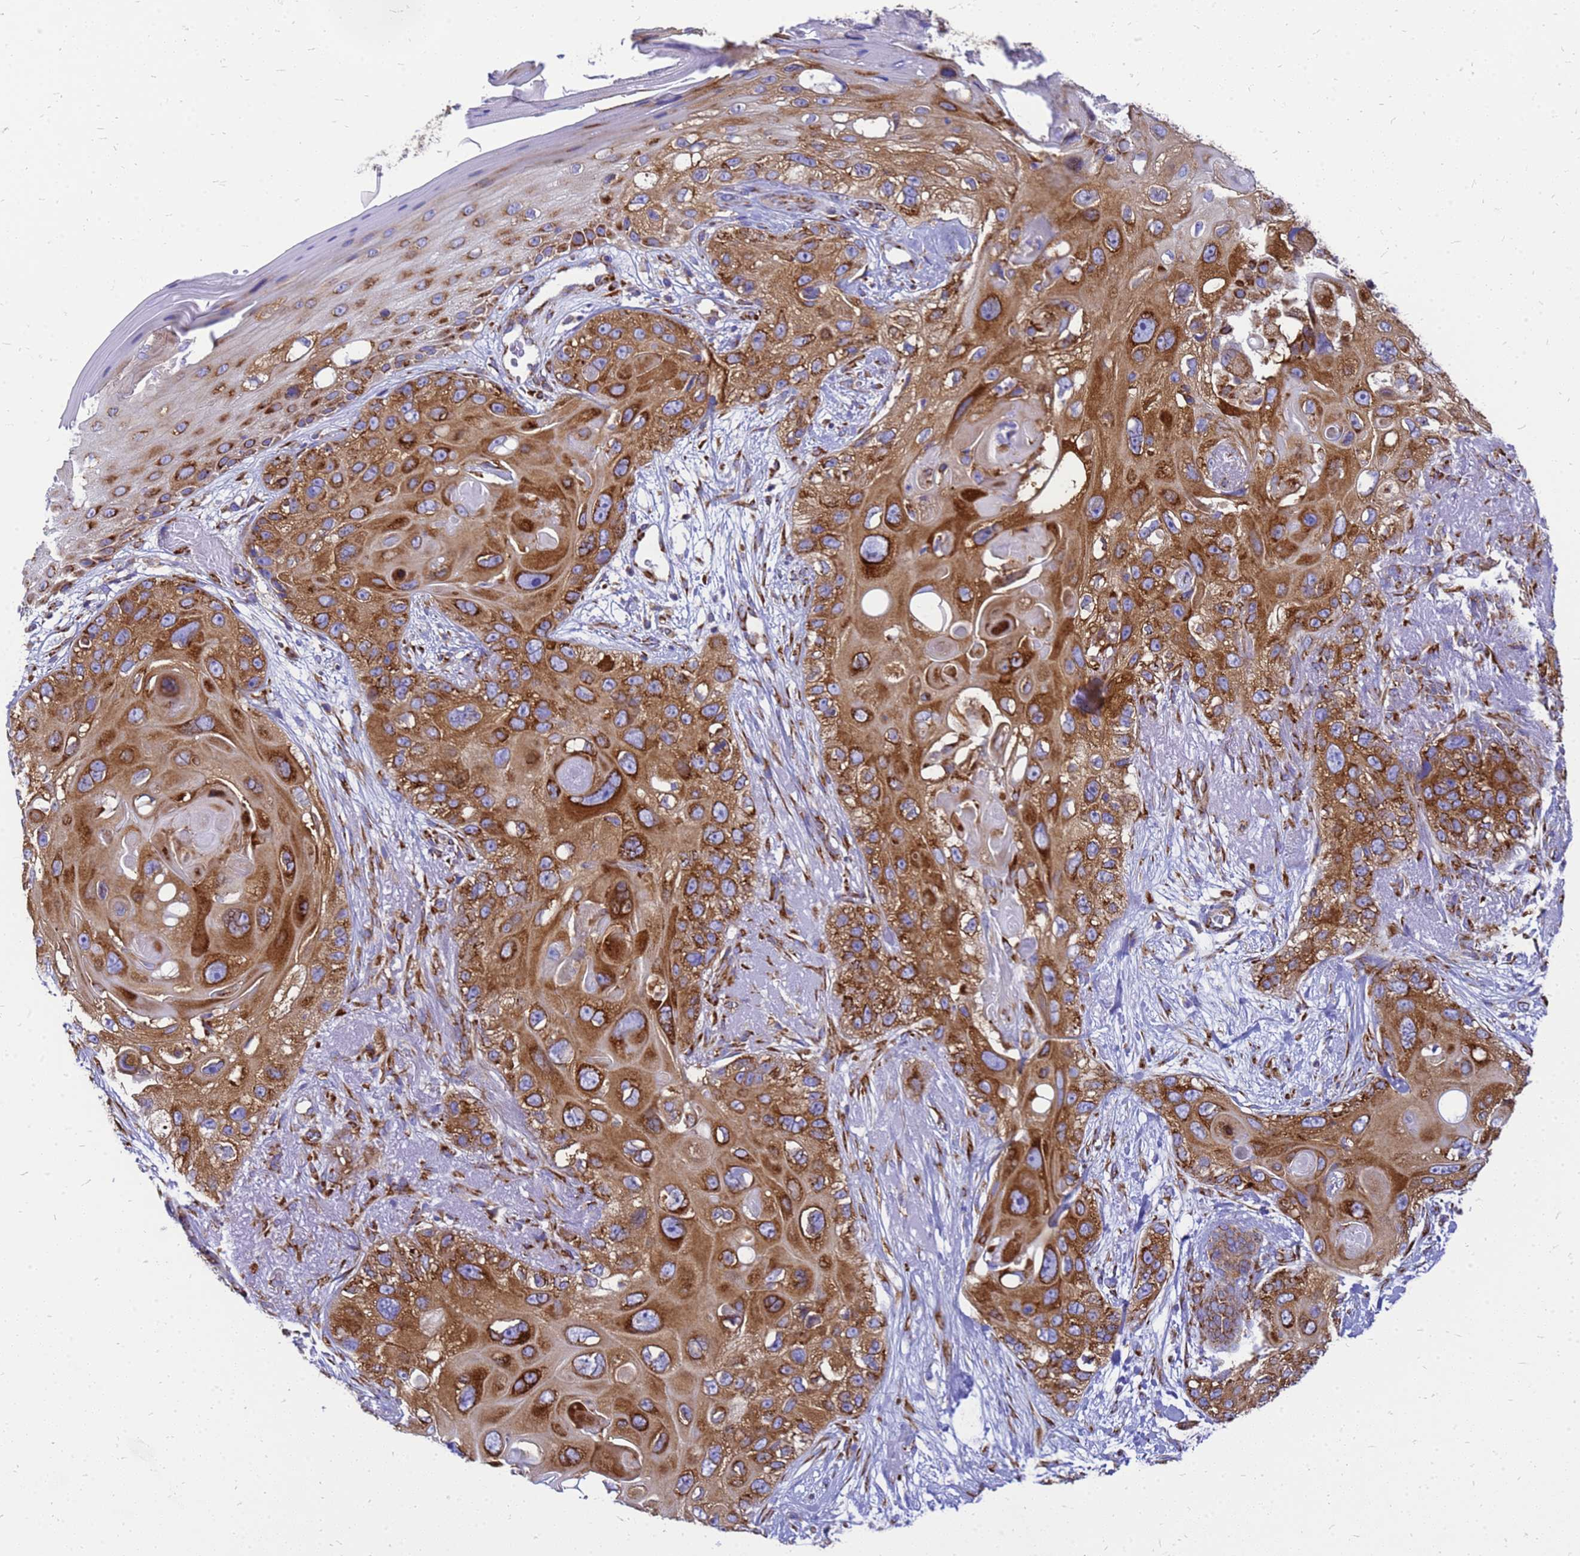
{"staining": {"intensity": "strong", "quantity": ">75%", "location": "cytoplasmic/membranous"}, "tissue": "skin cancer", "cell_type": "Tumor cells", "image_type": "cancer", "snomed": [{"axis": "morphology", "description": "Normal tissue, NOS"}, {"axis": "morphology", "description": "Squamous cell carcinoma, NOS"}, {"axis": "topography", "description": "Skin"}], "caption": "Brown immunohistochemical staining in human skin cancer (squamous cell carcinoma) displays strong cytoplasmic/membranous expression in about >75% of tumor cells. The staining is performed using DAB (3,3'-diaminobenzidine) brown chromogen to label protein expression. The nuclei are counter-stained blue using hematoxylin.", "gene": "EEF1D", "patient": {"sex": "male", "age": 72}}